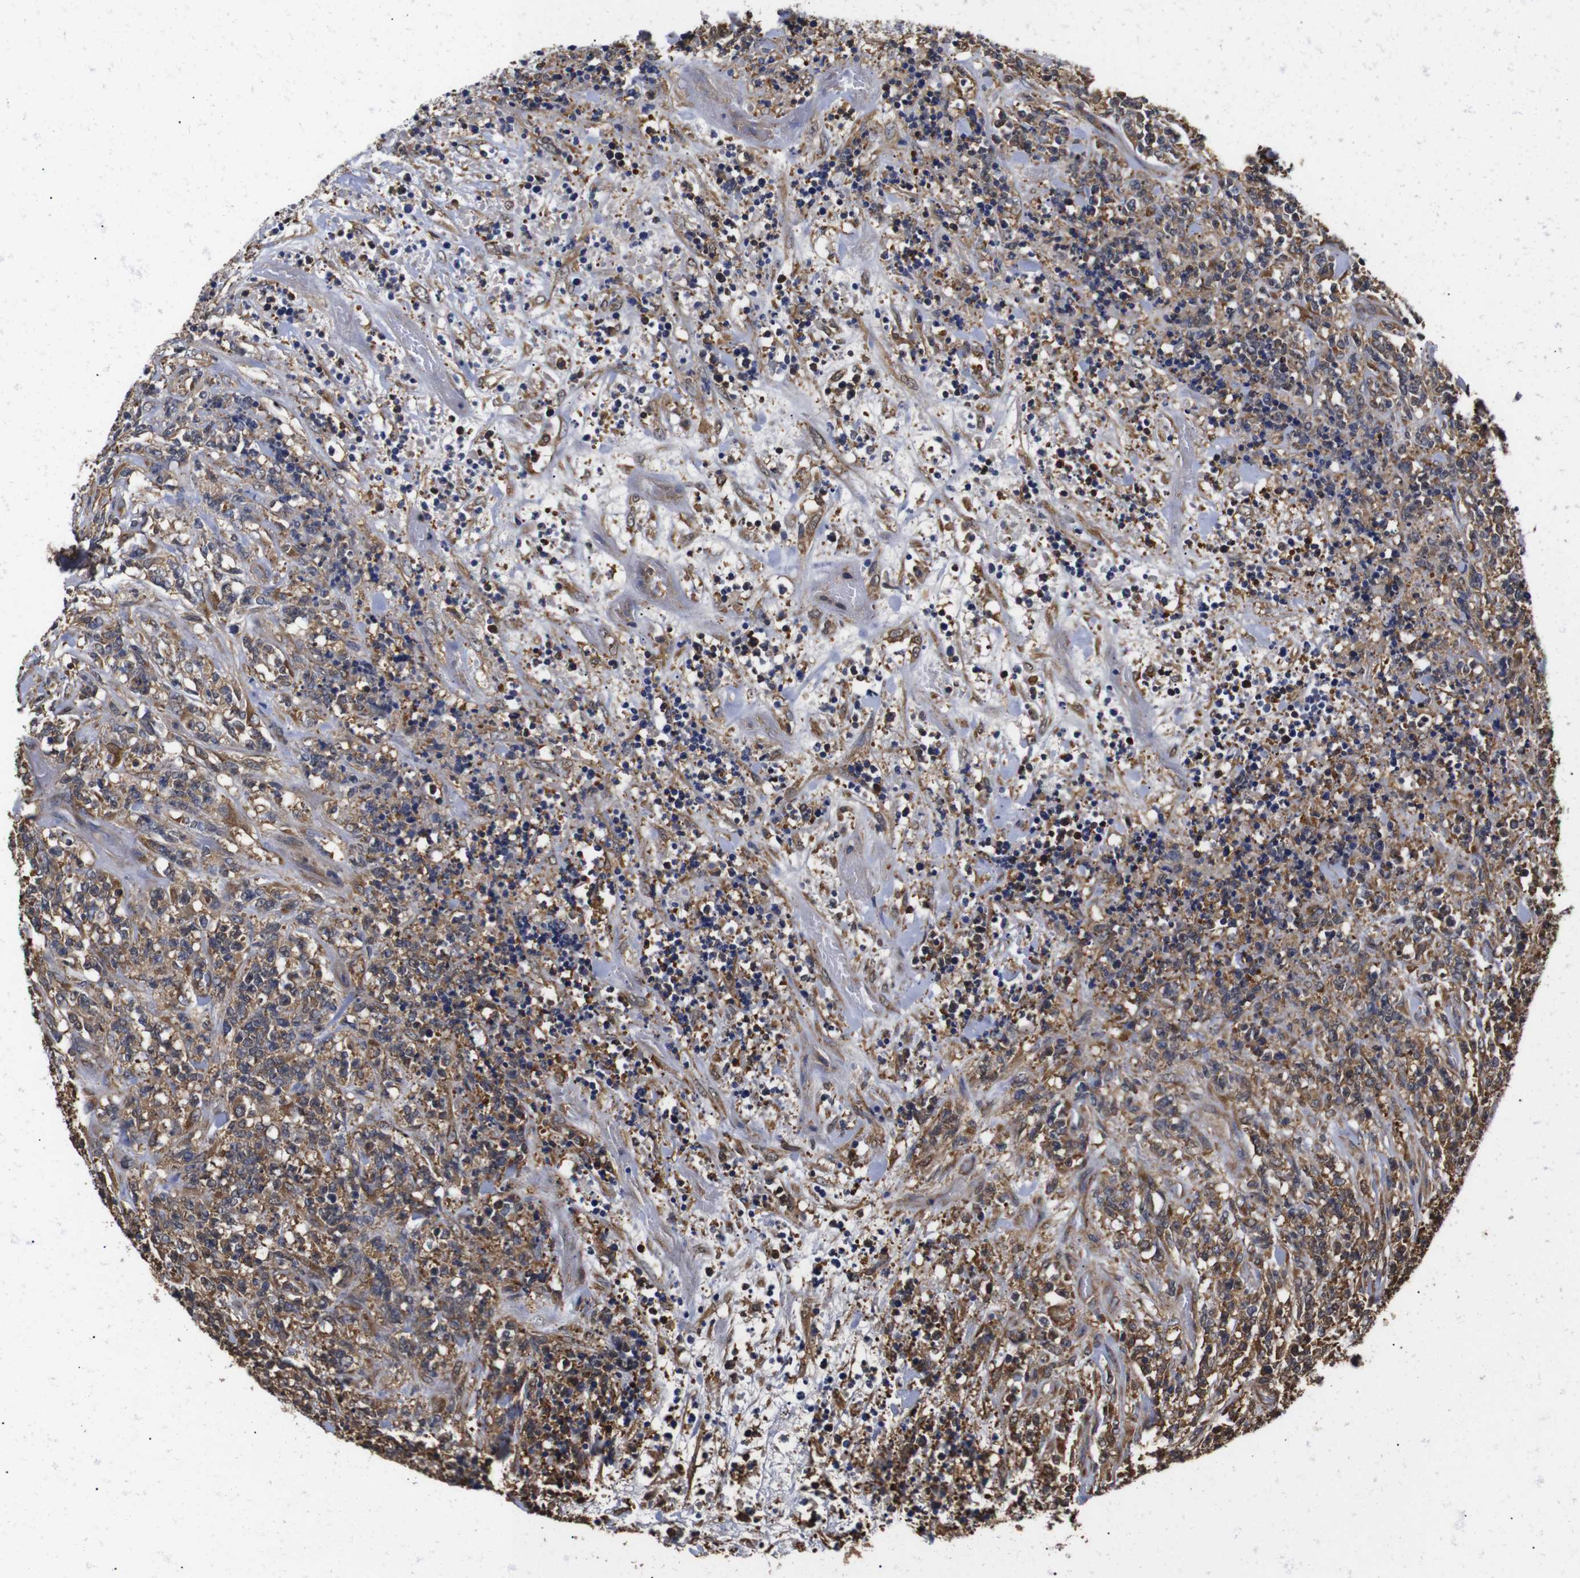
{"staining": {"intensity": "moderate", "quantity": ">75%", "location": "cytoplasmic/membranous"}, "tissue": "lymphoma", "cell_type": "Tumor cells", "image_type": "cancer", "snomed": [{"axis": "morphology", "description": "Malignant lymphoma, non-Hodgkin's type, High grade"}, {"axis": "topography", "description": "Soft tissue"}], "caption": "Brown immunohistochemical staining in human lymphoma reveals moderate cytoplasmic/membranous staining in about >75% of tumor cells.", "gene": "LRRCC1", "patient": {"sex": "male", "age": 18}}